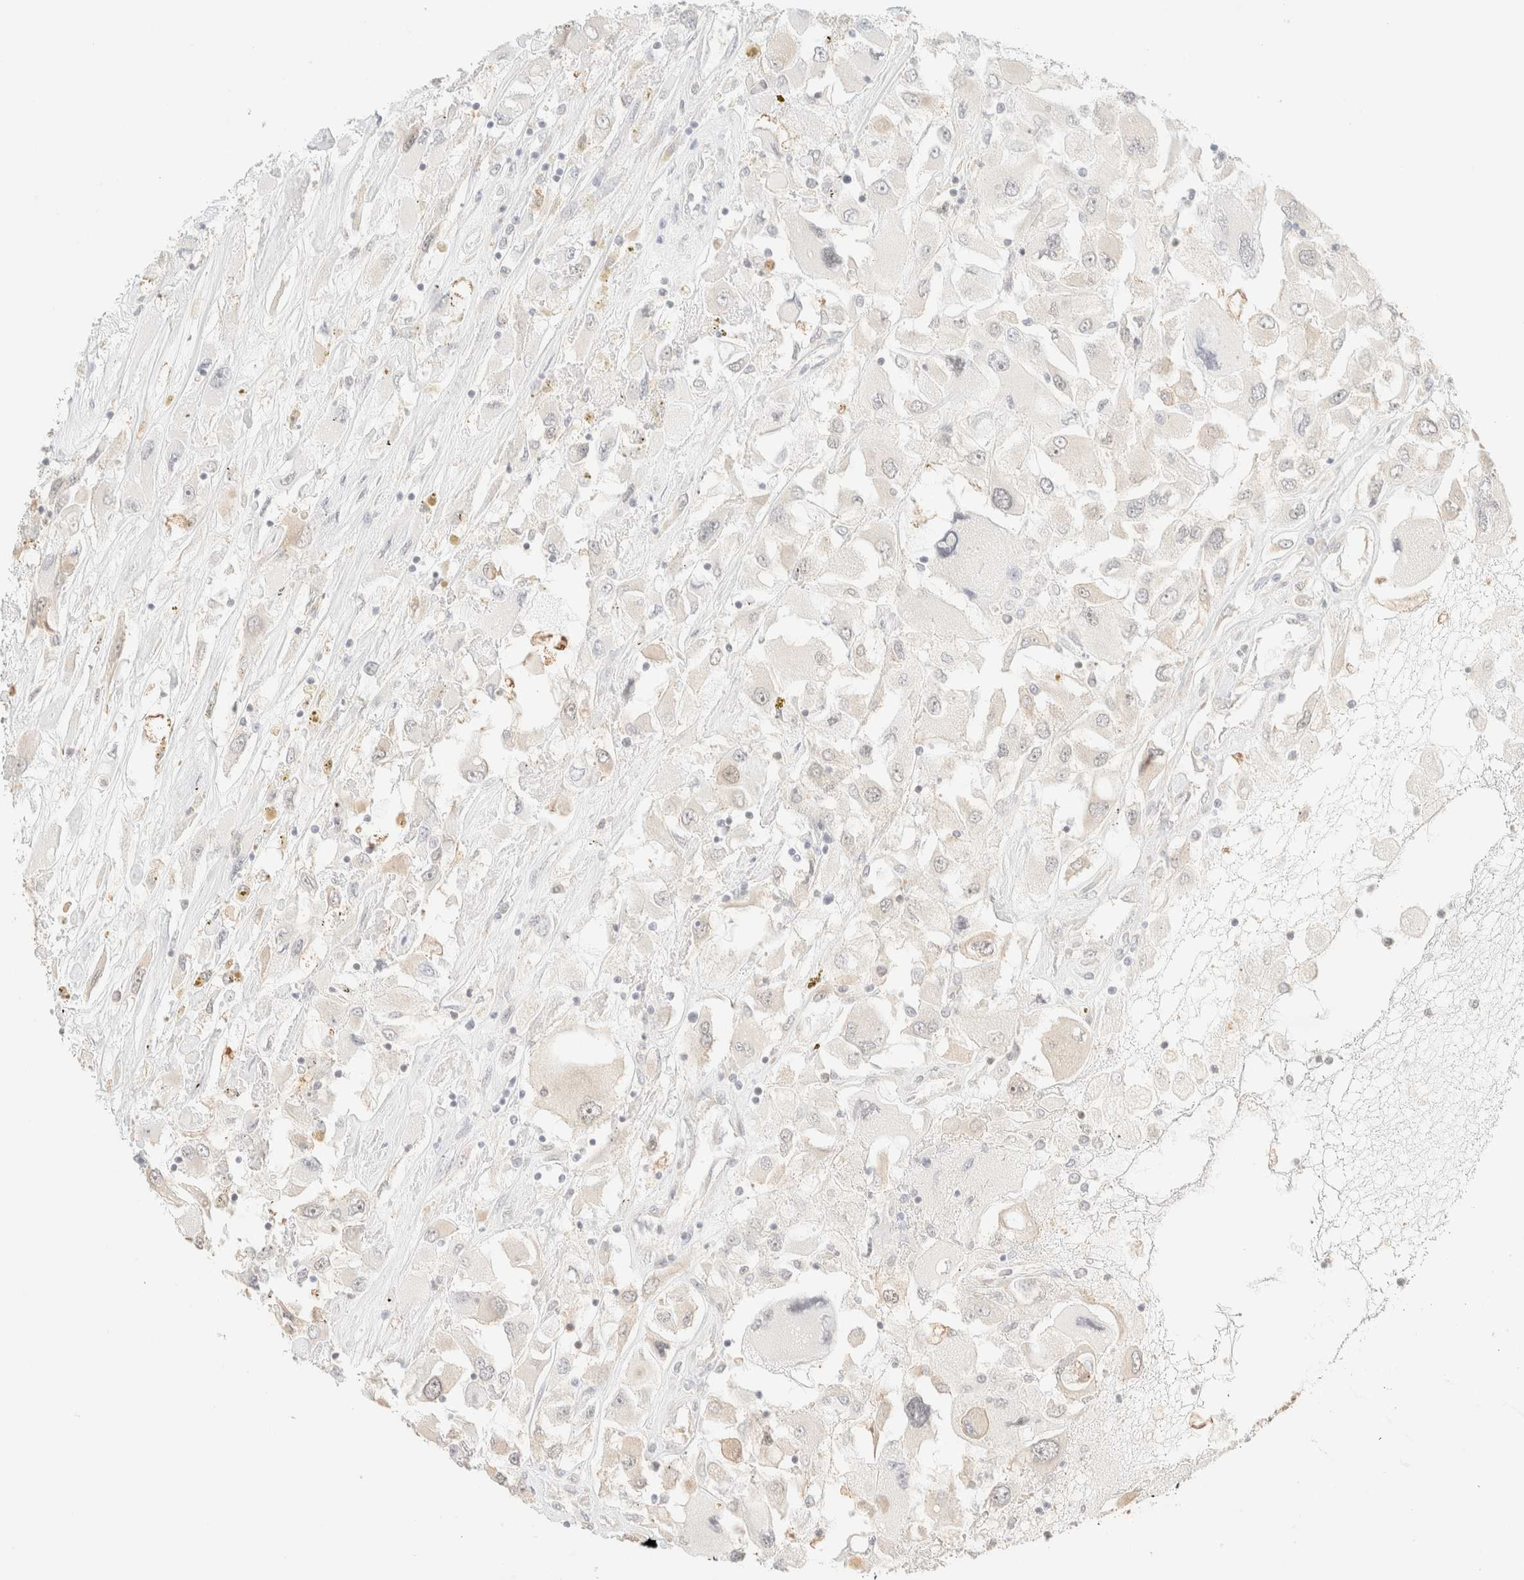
{"staining": {"intensity": "negative", "quantity": "none", "location": "none"}, "tissue": "renal cancer", "cell_type": "Tumor cells", "image_type": "cancer", "snomed": [{"axis": "morphology", "description": "Adenocarcinoma, NOS"}, {"axis": "topography", "description": "Kidney"}], "caption": "DAB (3,3'-diaminobenzidine) immunohistochemical staining of adenocarcinoma (renal) demonstrates no significant expression in tumor cells.", "gene": "TSR1", "patient": {"sex": "female", "age": 52}}